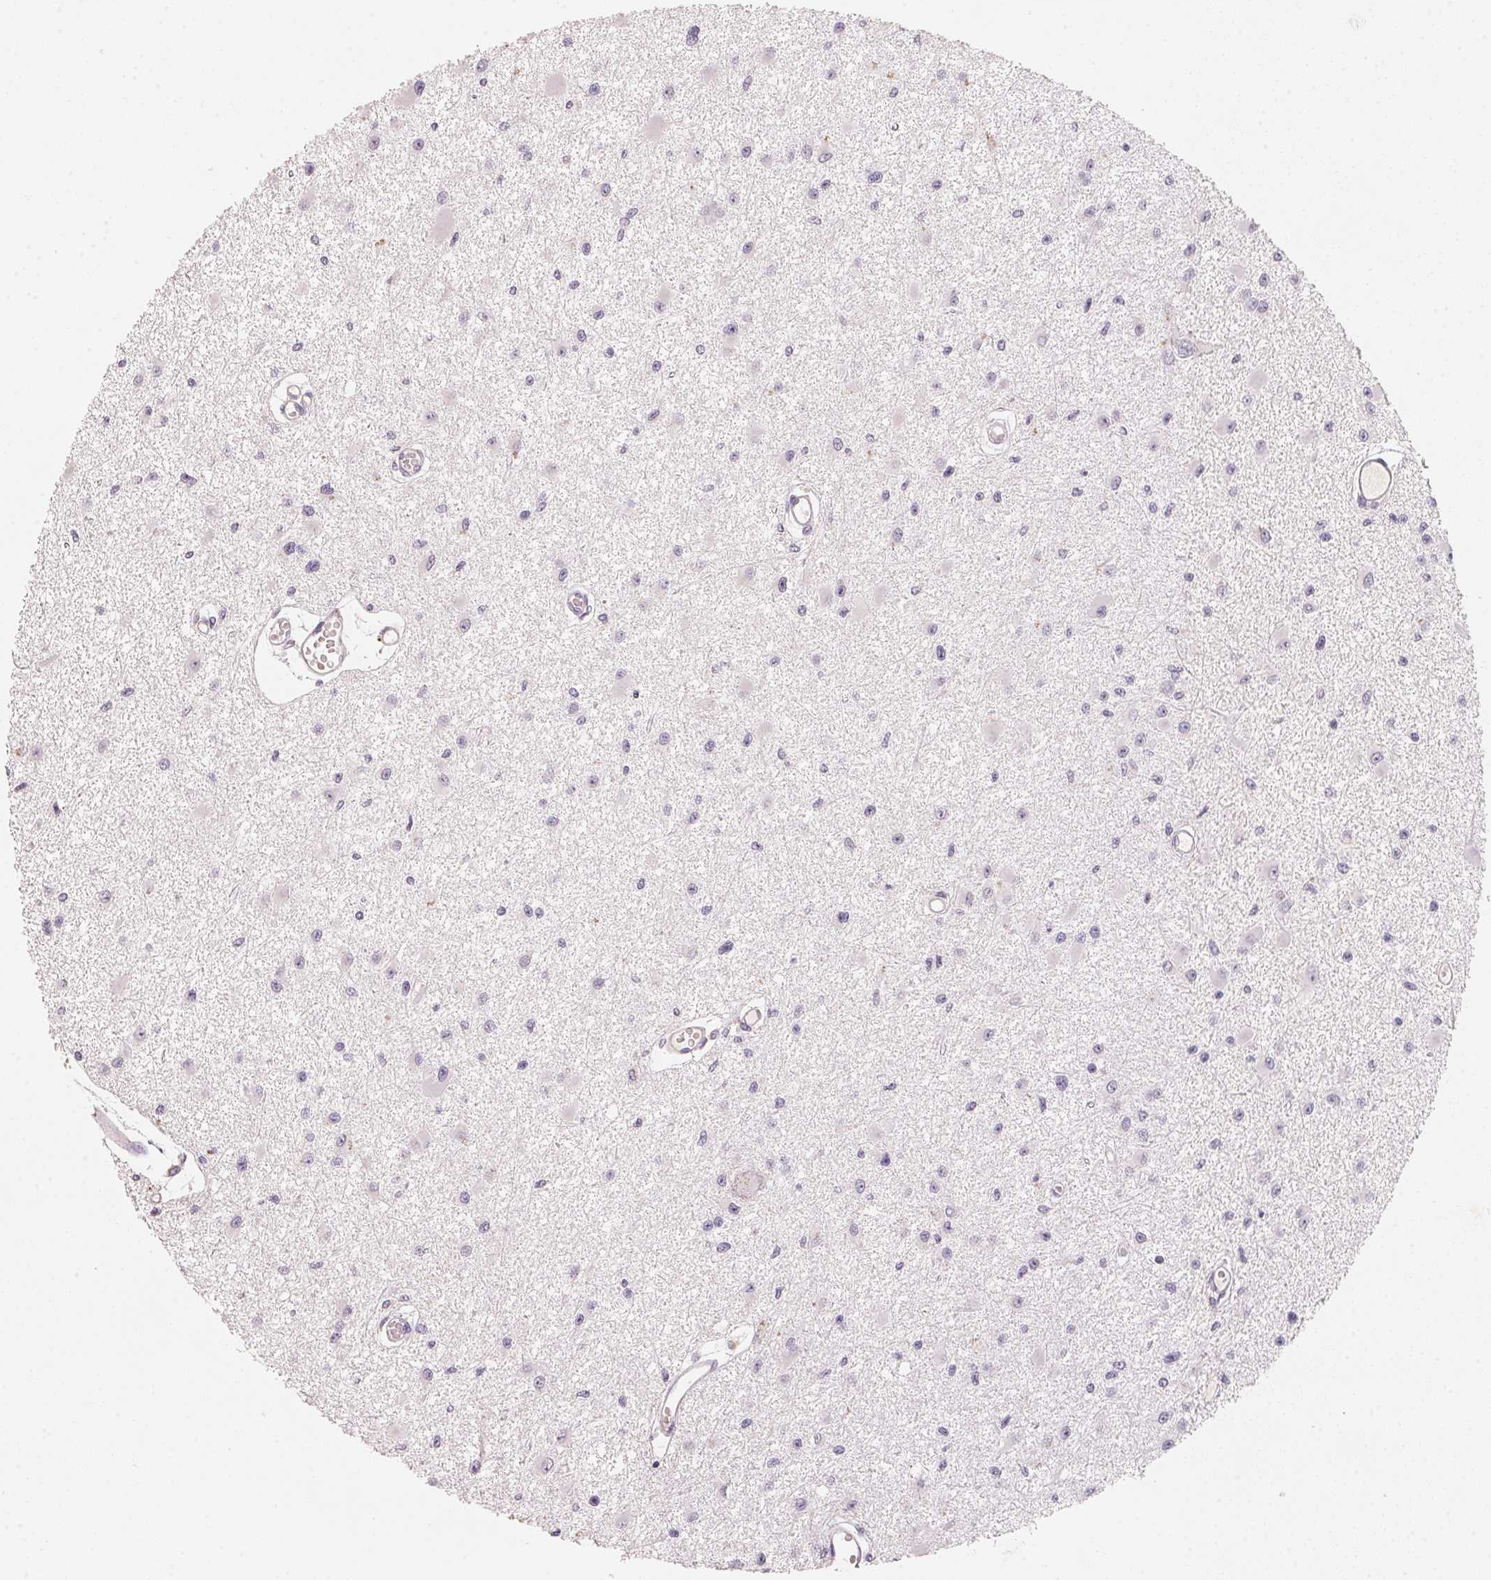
{"staining": {"intensity": "negative", "quantity": "none", "location": "none"}, "tissue": "glioma", "cell_type": "Tumor cells", "image_type": "cancer", "snomed": [{"axis": "morphology", "description": "Glioma, malignant, High grade"}, {"axis": "topography", "description": "Brain"}], "caption": "IHC of human glioma shows no positivity in tumor cells.", "gene": "TREH", "patient": {"sex": "male", "age": 54}}